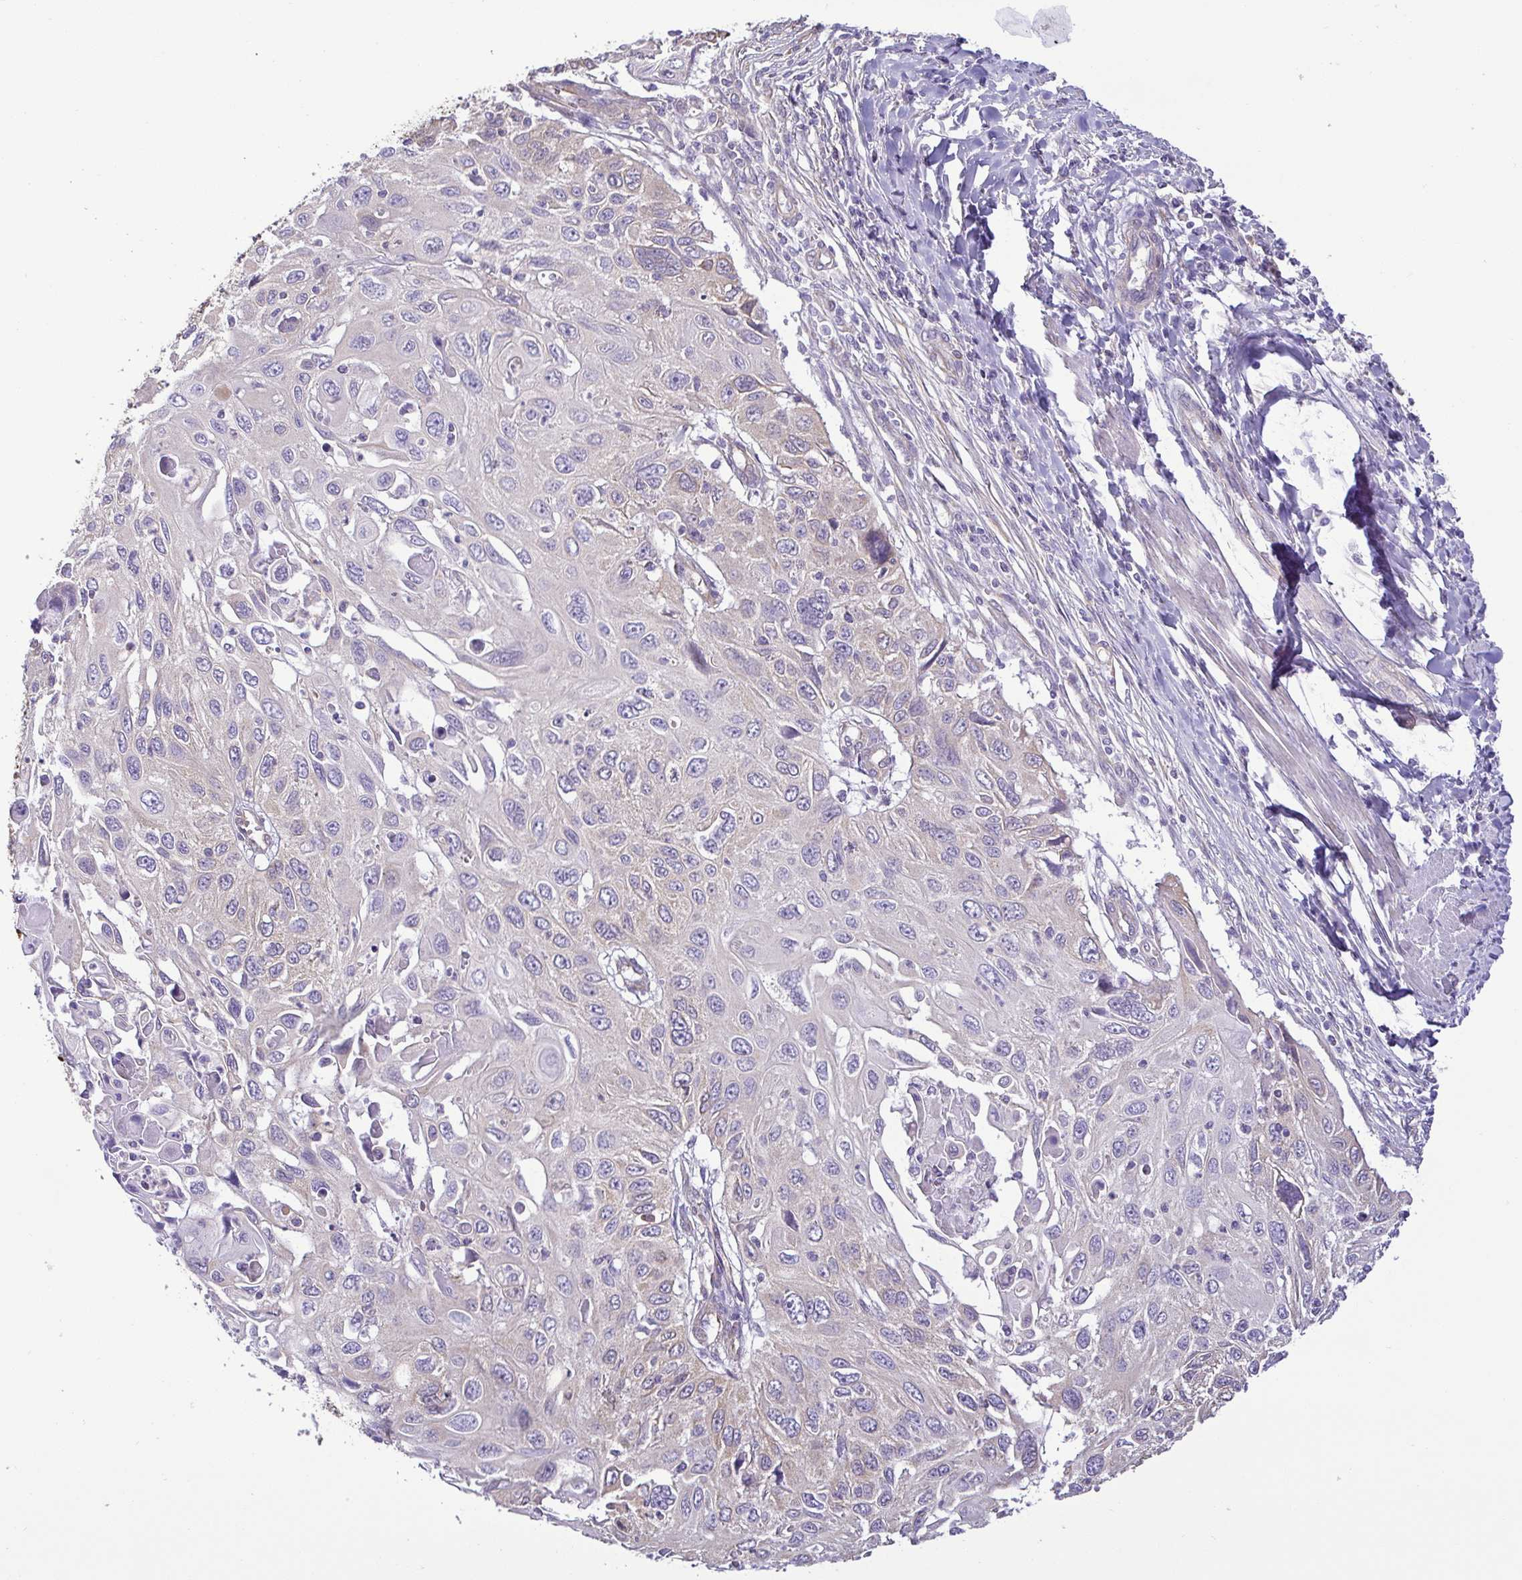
{"staining": {"intensity": "weak", "quantity": "<25%", "location": "cytoplasmic/membranous"}, "tissue": "cervical cancer", "cell_type": "Tumor cells", "image_type": "cancer", "snomed": [{"axis": "morphology", "description": "Squamous cell carcinoma, NOS"}, {"axis": "topography", "description": "Cervix"}], "caption": "There is no significant staining in tumor cells of cervical cancer.", "gene": "MYL10", "patient": {"sex": "female", "age": 70}}